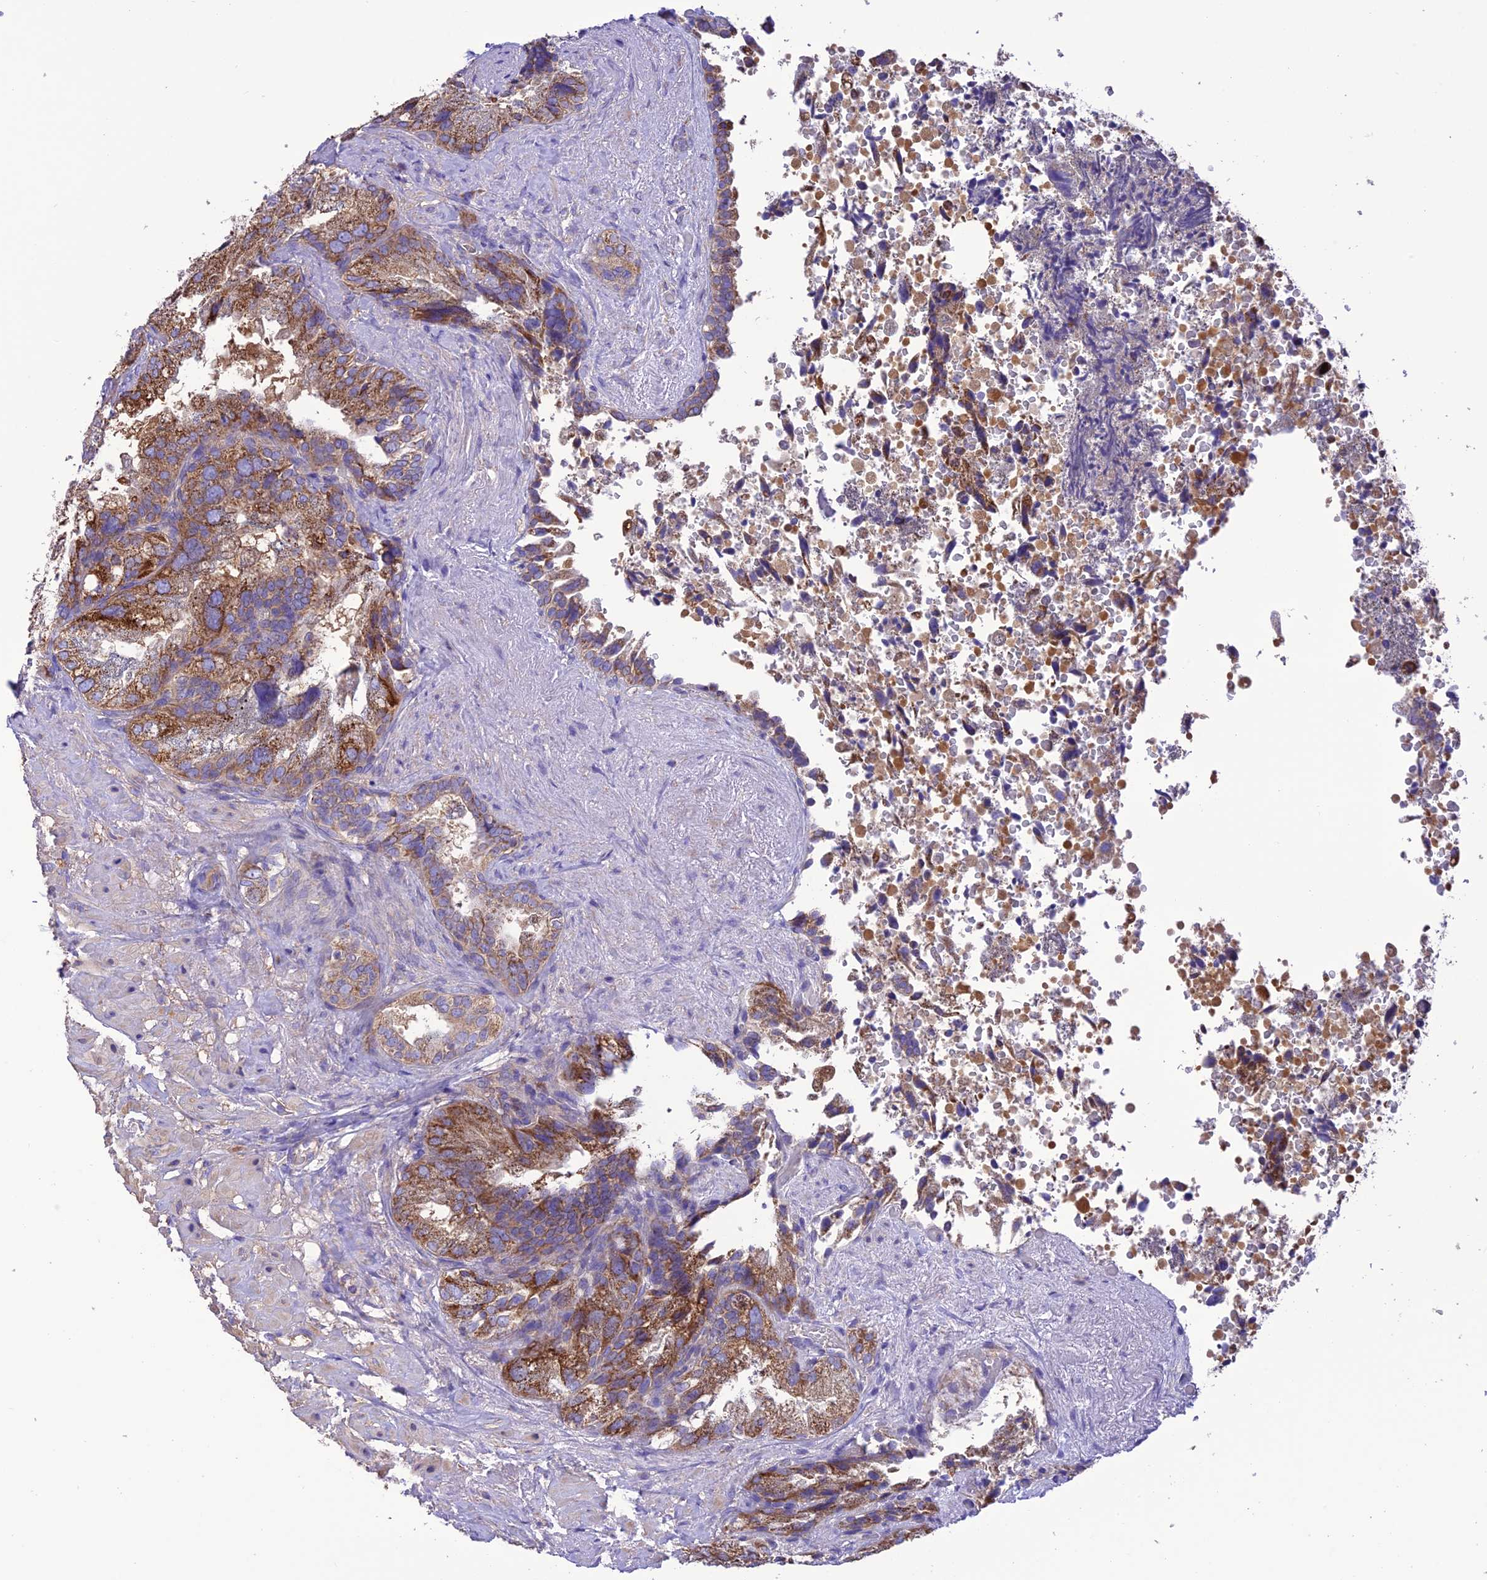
{"staining": {"intensity": "strong", "quantity": ">75%", "location": "cytoplasmic/membranous"}, "tissue": "seminal vesicle", "cell_type": "Glandular cells", "image_type": "normal", "snomed": [{"axis": "morphology", "description": "Normal tissue, NOS"}, {"axis": "topography", "description": "Seminal veicle"}, {"axis": "topography", "description": "Peripheral nerve tissue"}], "caption": "A brown stain labels strong cytoplasmic/membranous expression of a protein in glandular cells of benign human seminal vesicle. The staining was performed using DAB, with brown indicating positive protein expression. Nuclei are stained blue with hematoxylin.", "gene": "MAP3K12", "patient": {"sex": "male", "age": 63}}